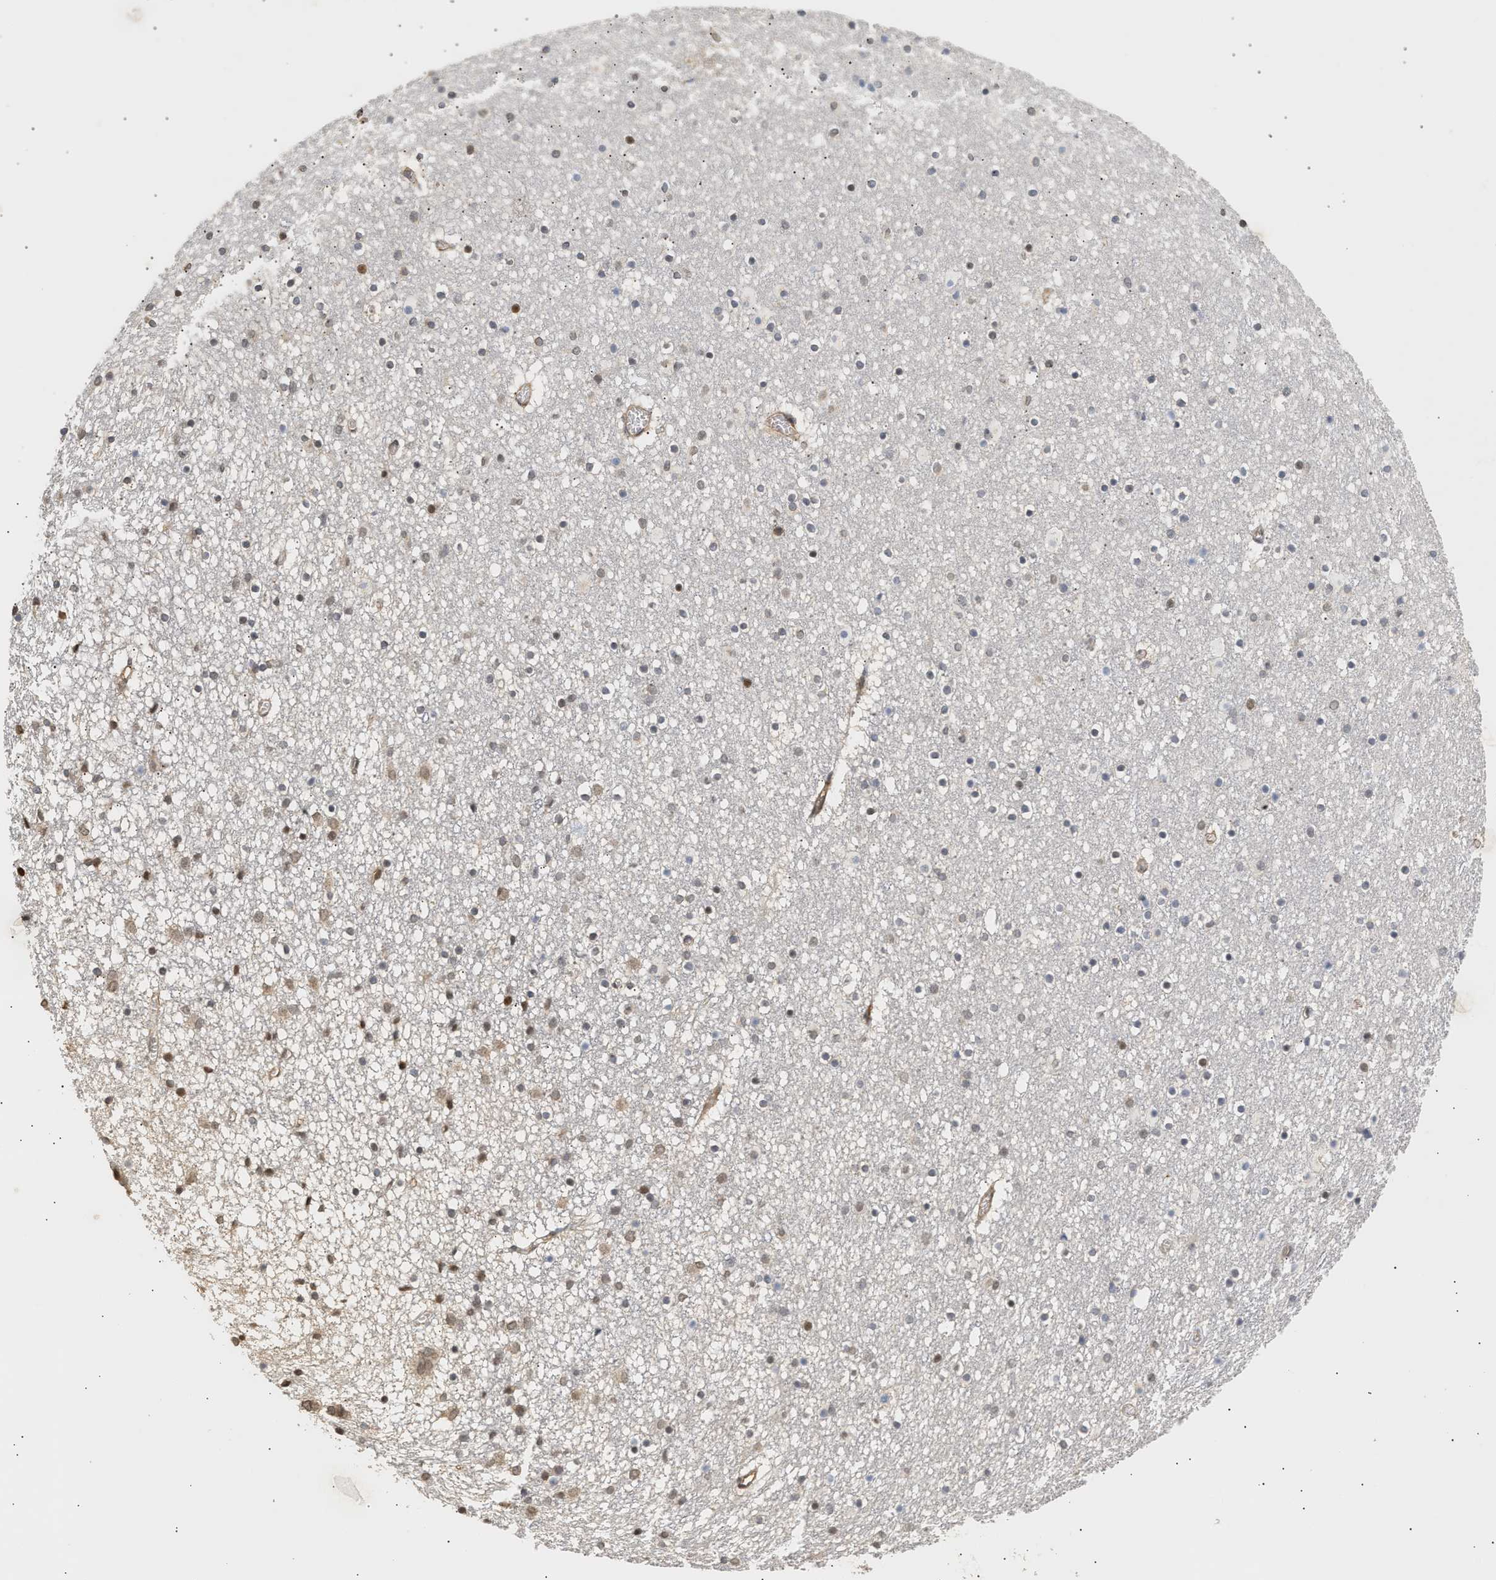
{"staining": {"intensity": "moderate", "quantity": "25%-75%", "location": "cytoplasmic/membranous,nuclear"}, "tissue": "caudate", "cell_type": "Glial cells", "image_type": "normal", "snomed": [{"axis": "morphology", "description": "Normal tissue, NOS"}, {"axis": "topography", "description": "Lateral ventricle wall"}], "caption": "Immunohistochemistry (IHC) staining of benign caudate, which shows medium levels of moderate cytoplasmic/membranous,nuclear positivity in about 25%-75% of glial cells indicating moderate cytoplasmic/membranous,nuclear protein expression. The staining was performed using DAB (3,3'-diaminobenzidine) (brown) for protein detection and nuclei were counterstained in hematoxylin (blue).", "gene": "PLXND1", "patient": {"sex": "male", "age": 45}}